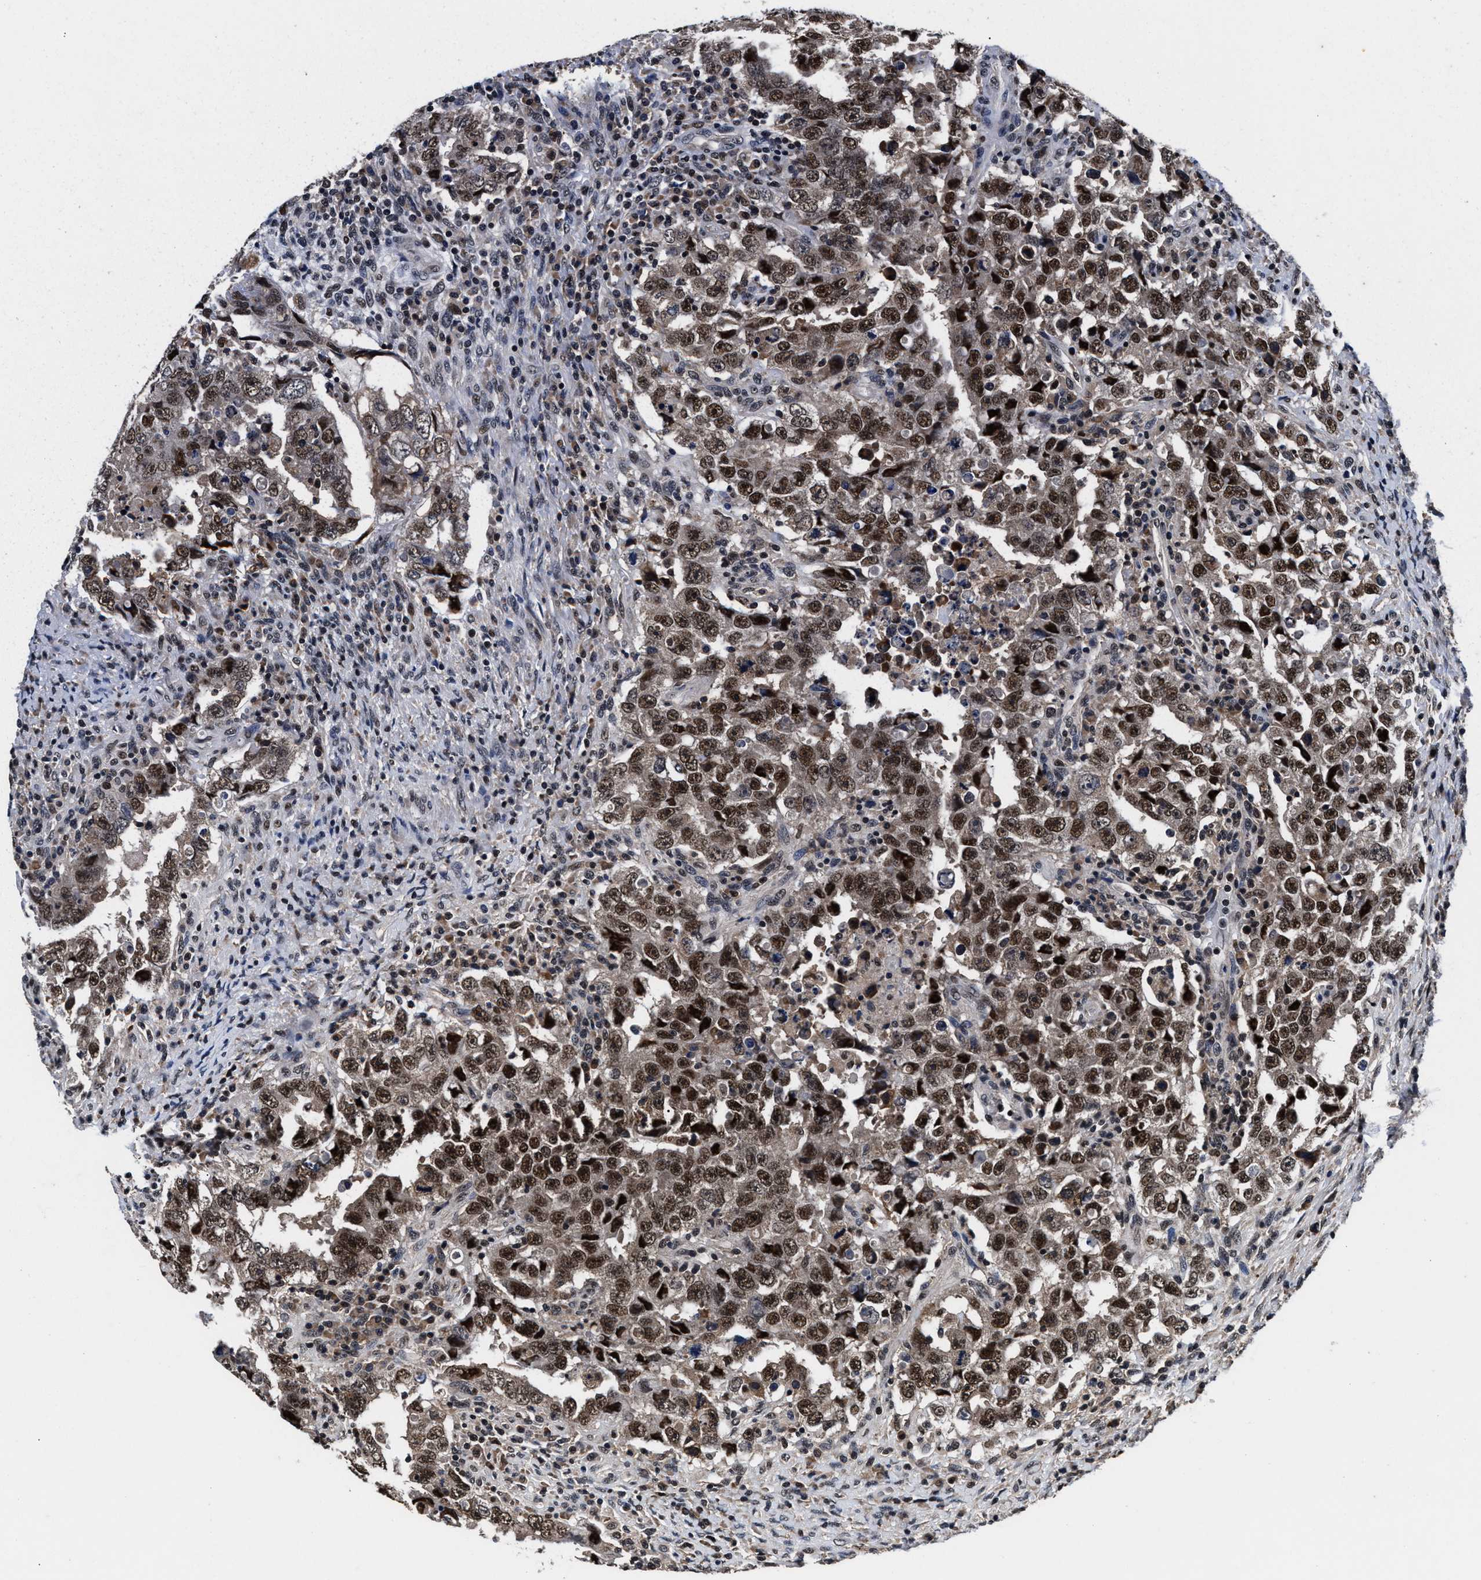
{"staining": {"intensity": "strong", "quantity": ">75%", "location": "nuclear"}, "tissue": "testis cancer", "cell_type": "Tumor cells", "image_type": "cancer", "snomed": [{"axis": "morphology", "description": "Carcinoma, Embryonal, NOS"}, {"axis": "topography", "description": "Testis"}], "caption": "IHC of human embryonal carcinoma (testis) exhibits high levels of strong nuclear positivity in approximately >75% of tumor cells.", "gene": "USP16", "patient": {"sex": "male", "age": 26}}